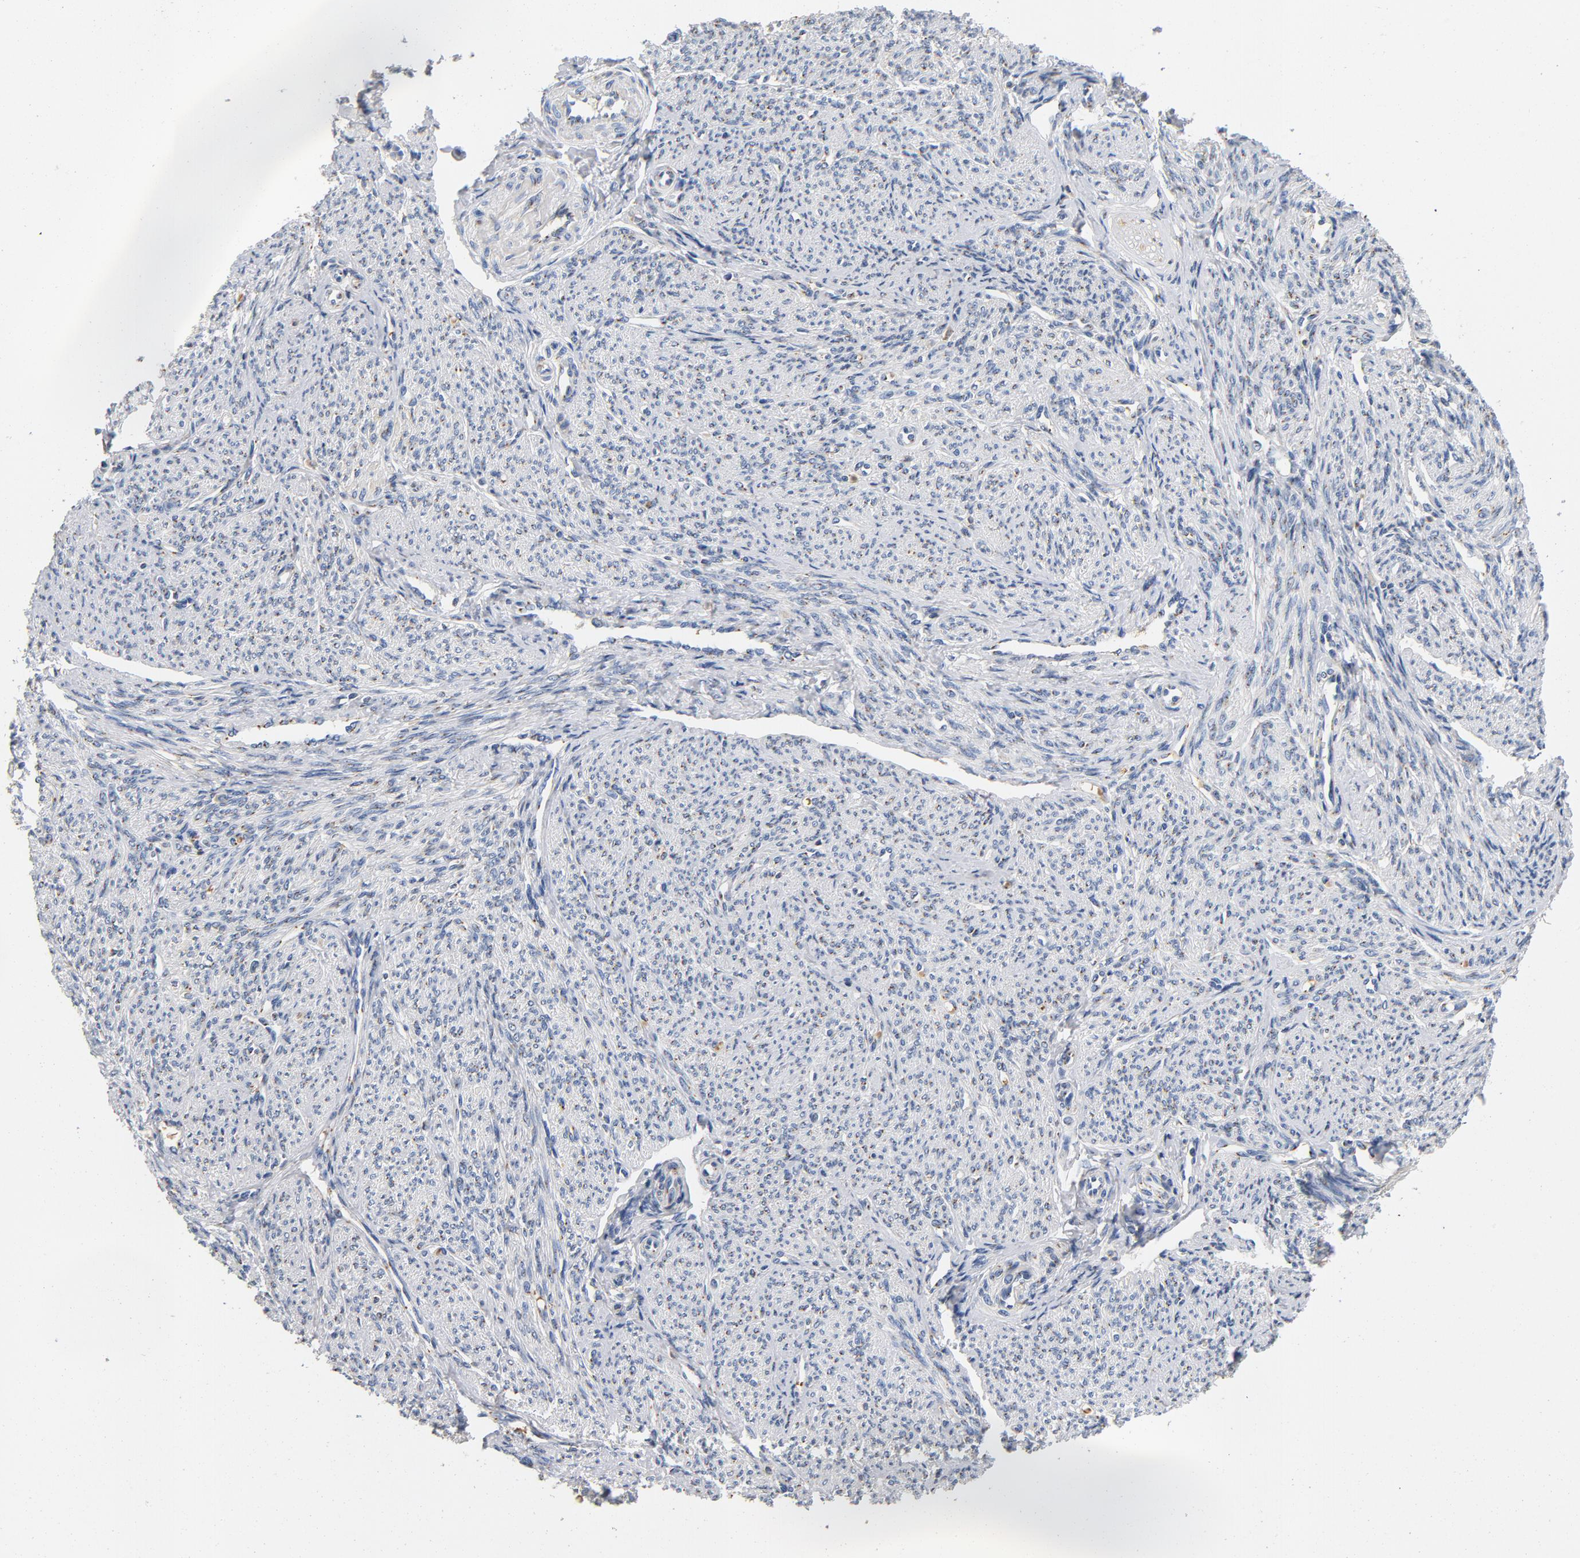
{"staining": {"intensity": "negative", "quantity": "none", "location": "none"}, "tissue": "smooth muscle", "cell_type": "Smooth muscle cells", "image_type": "normal", "snomed": [{"axis": "morphology", "description": "Normal tissue, NOS"}, {"axis": "topography", "description": "Smooth muscle"}], "caption": "DAB (3,3'-diaminobenzidine) immunohistochemical staining of normal human smooth muscle displays no significant staining in smooth muscle cells. Brightfield microscopy of IHC stained with DAB (3,3'-diaminobenzidine) (brown) and hematoxylin (blue), captured at high magnification.", "gene": "LMAN2", "patient": {"sex": "female", "age": 65}}